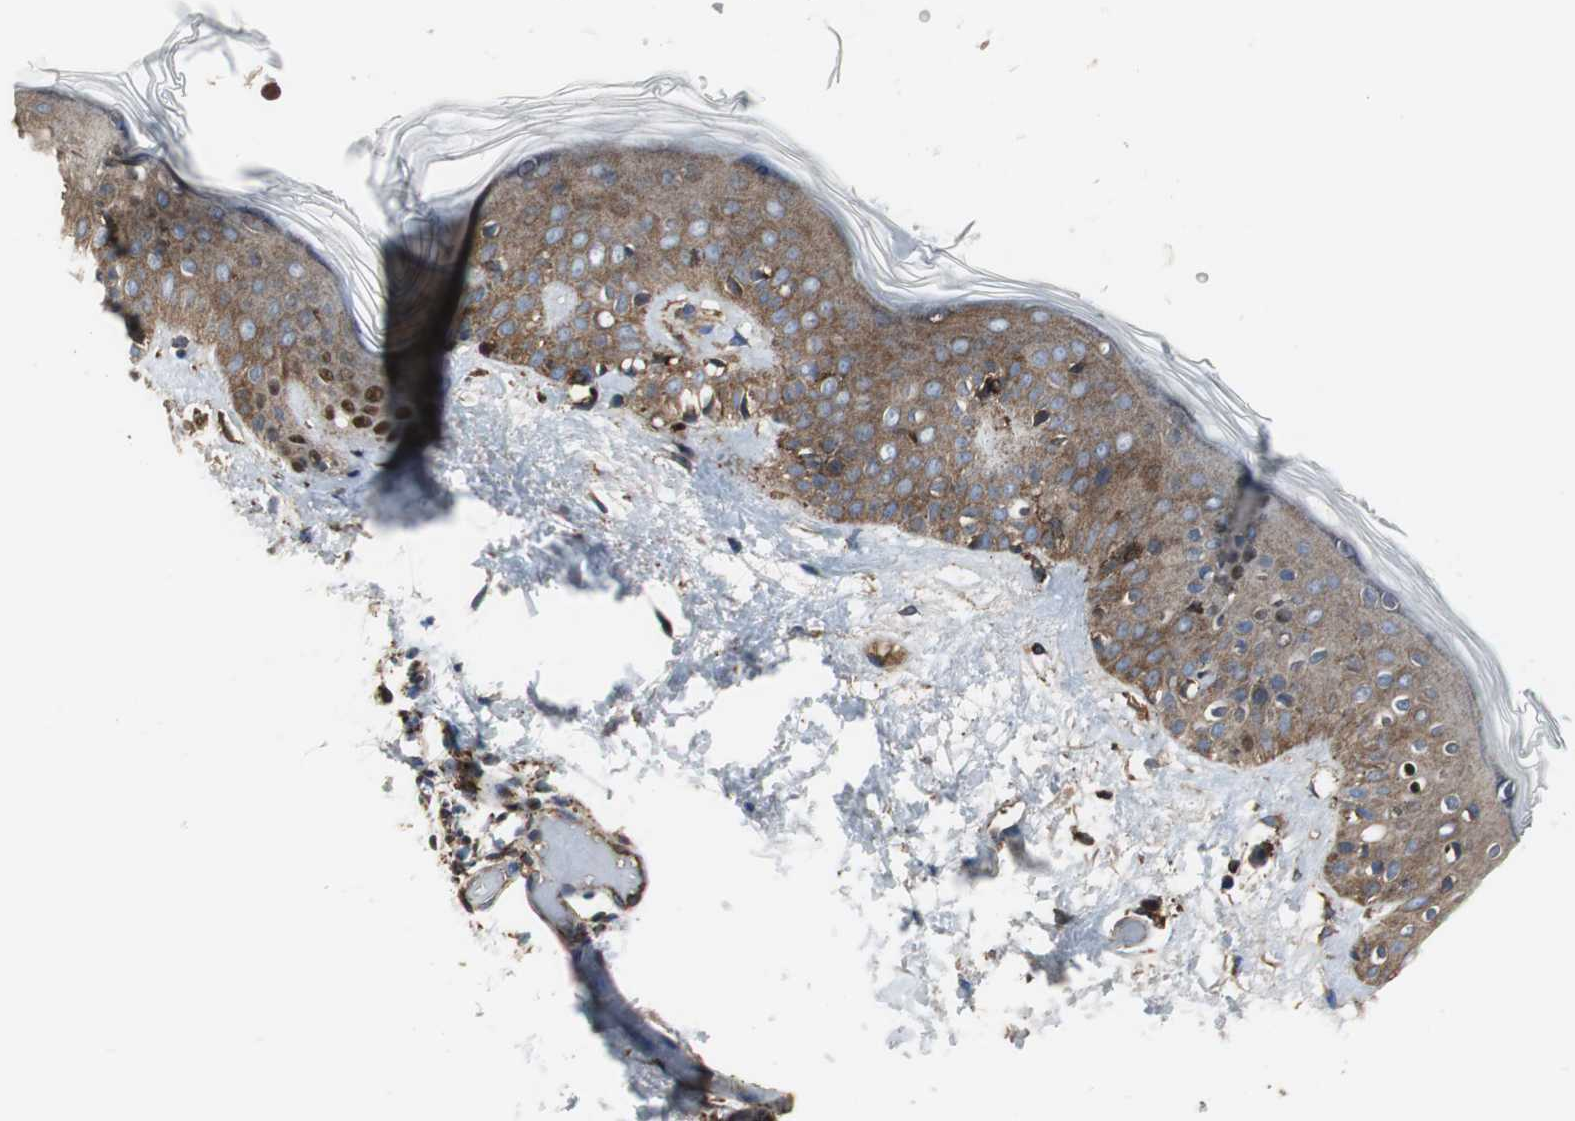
{"staining": {"intensity": "moderate", "quantity": ">75%", "location": "cytoplasmic/membranous"}, "tissue": "skin", "cell_type": "Fibroblasts", "image_type": "normal", "snomed": [{"axis": "morphology", "description": "Normal tissue, NOS"}, {"axis": "topography", "description": "Skin"}], "caption": "Protein expression analysis of normal skin reveals moderate cytoplasmic/membranous staining in approximately >75% of fibroblasts.", "gene": "RELA", "patient": {"sex": "female", "age": 56}}